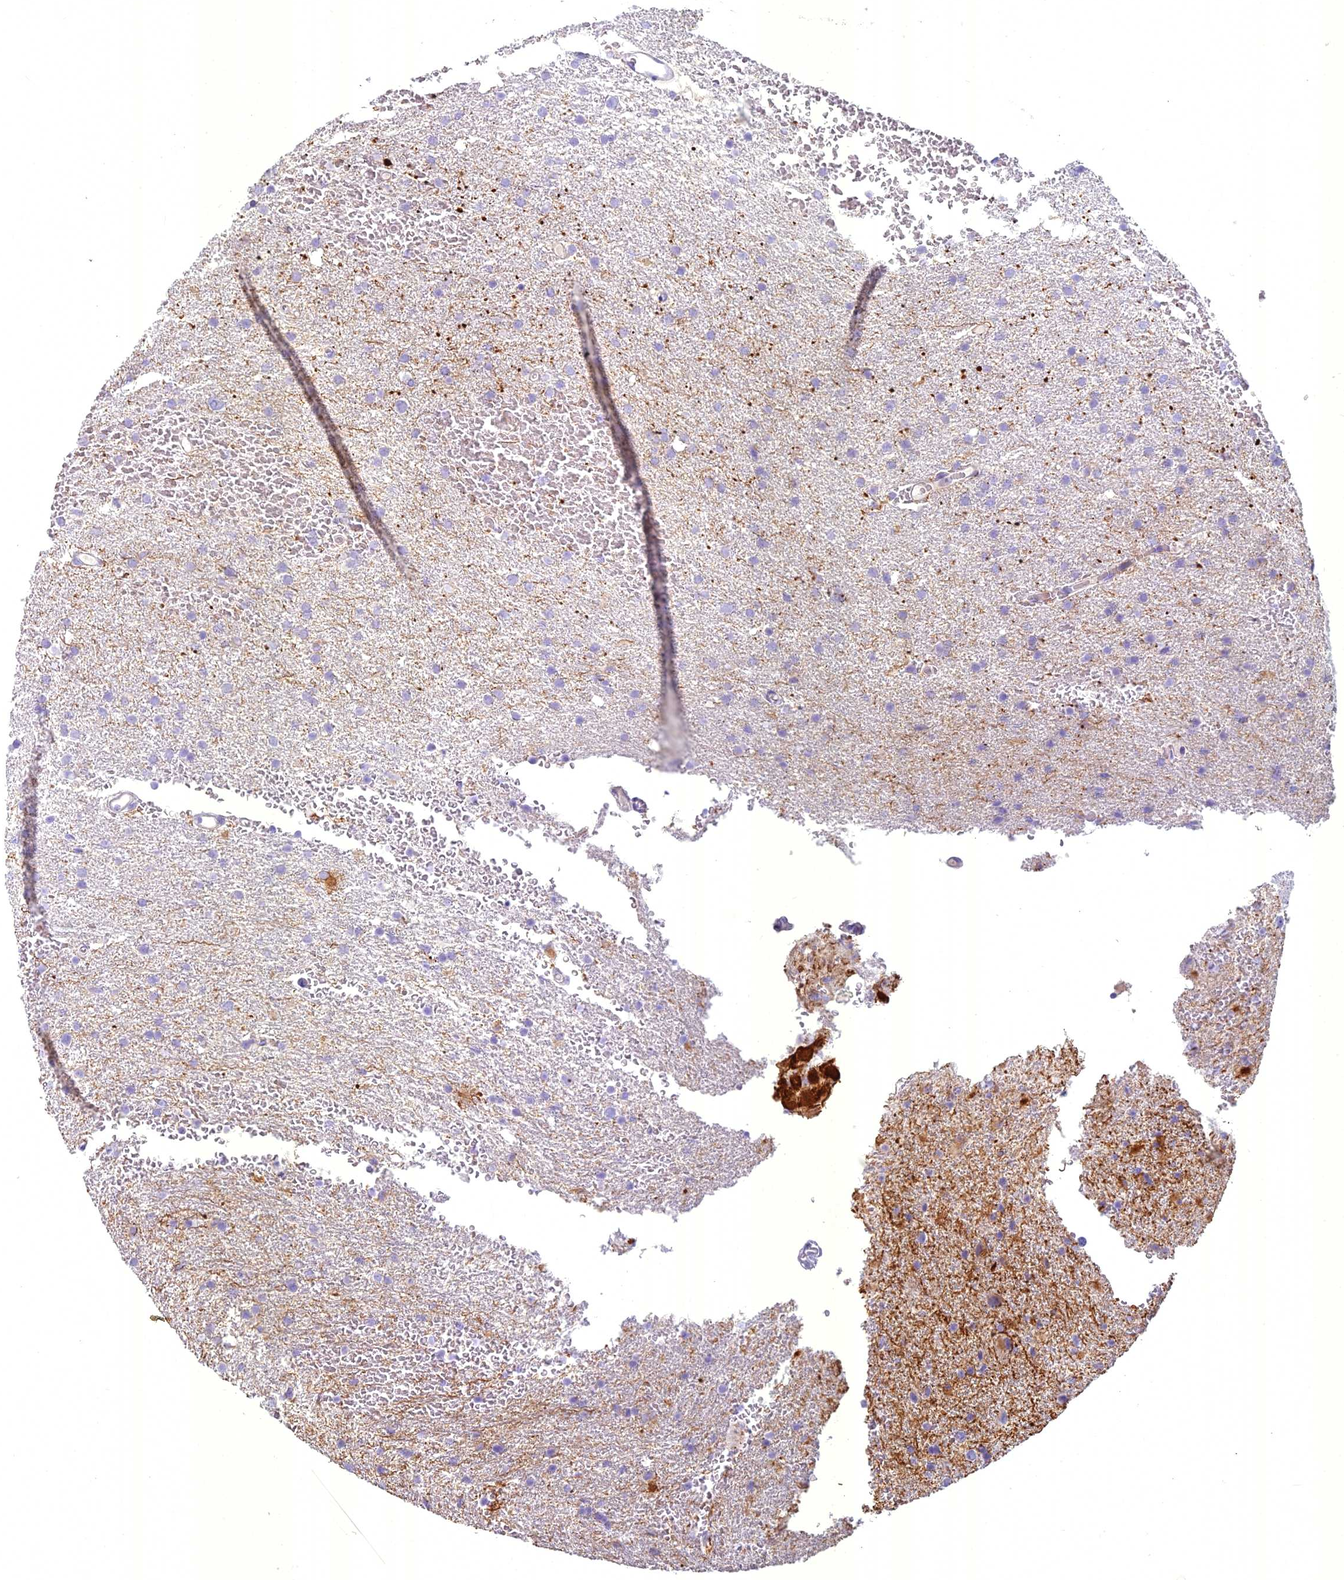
{"staining": {"intensity": "negative", "quantity": "none", "location": "none"}, "tissue": "glioma", "cell_type": "Tumor cells", "image_type": "cancer", "snomed": [{"axis": "morphology", "description": "Glioma, malignant, High grade"}, {"axis": "topography", "description": "Cerebral cortex"}], "caption": "There is no significant positivity in tumor cells of glioma. (DAB immunohistochemistry (IHC), high magnification).", "gene": "UNC80", "patient": {"sex": "female", "age": 36}}